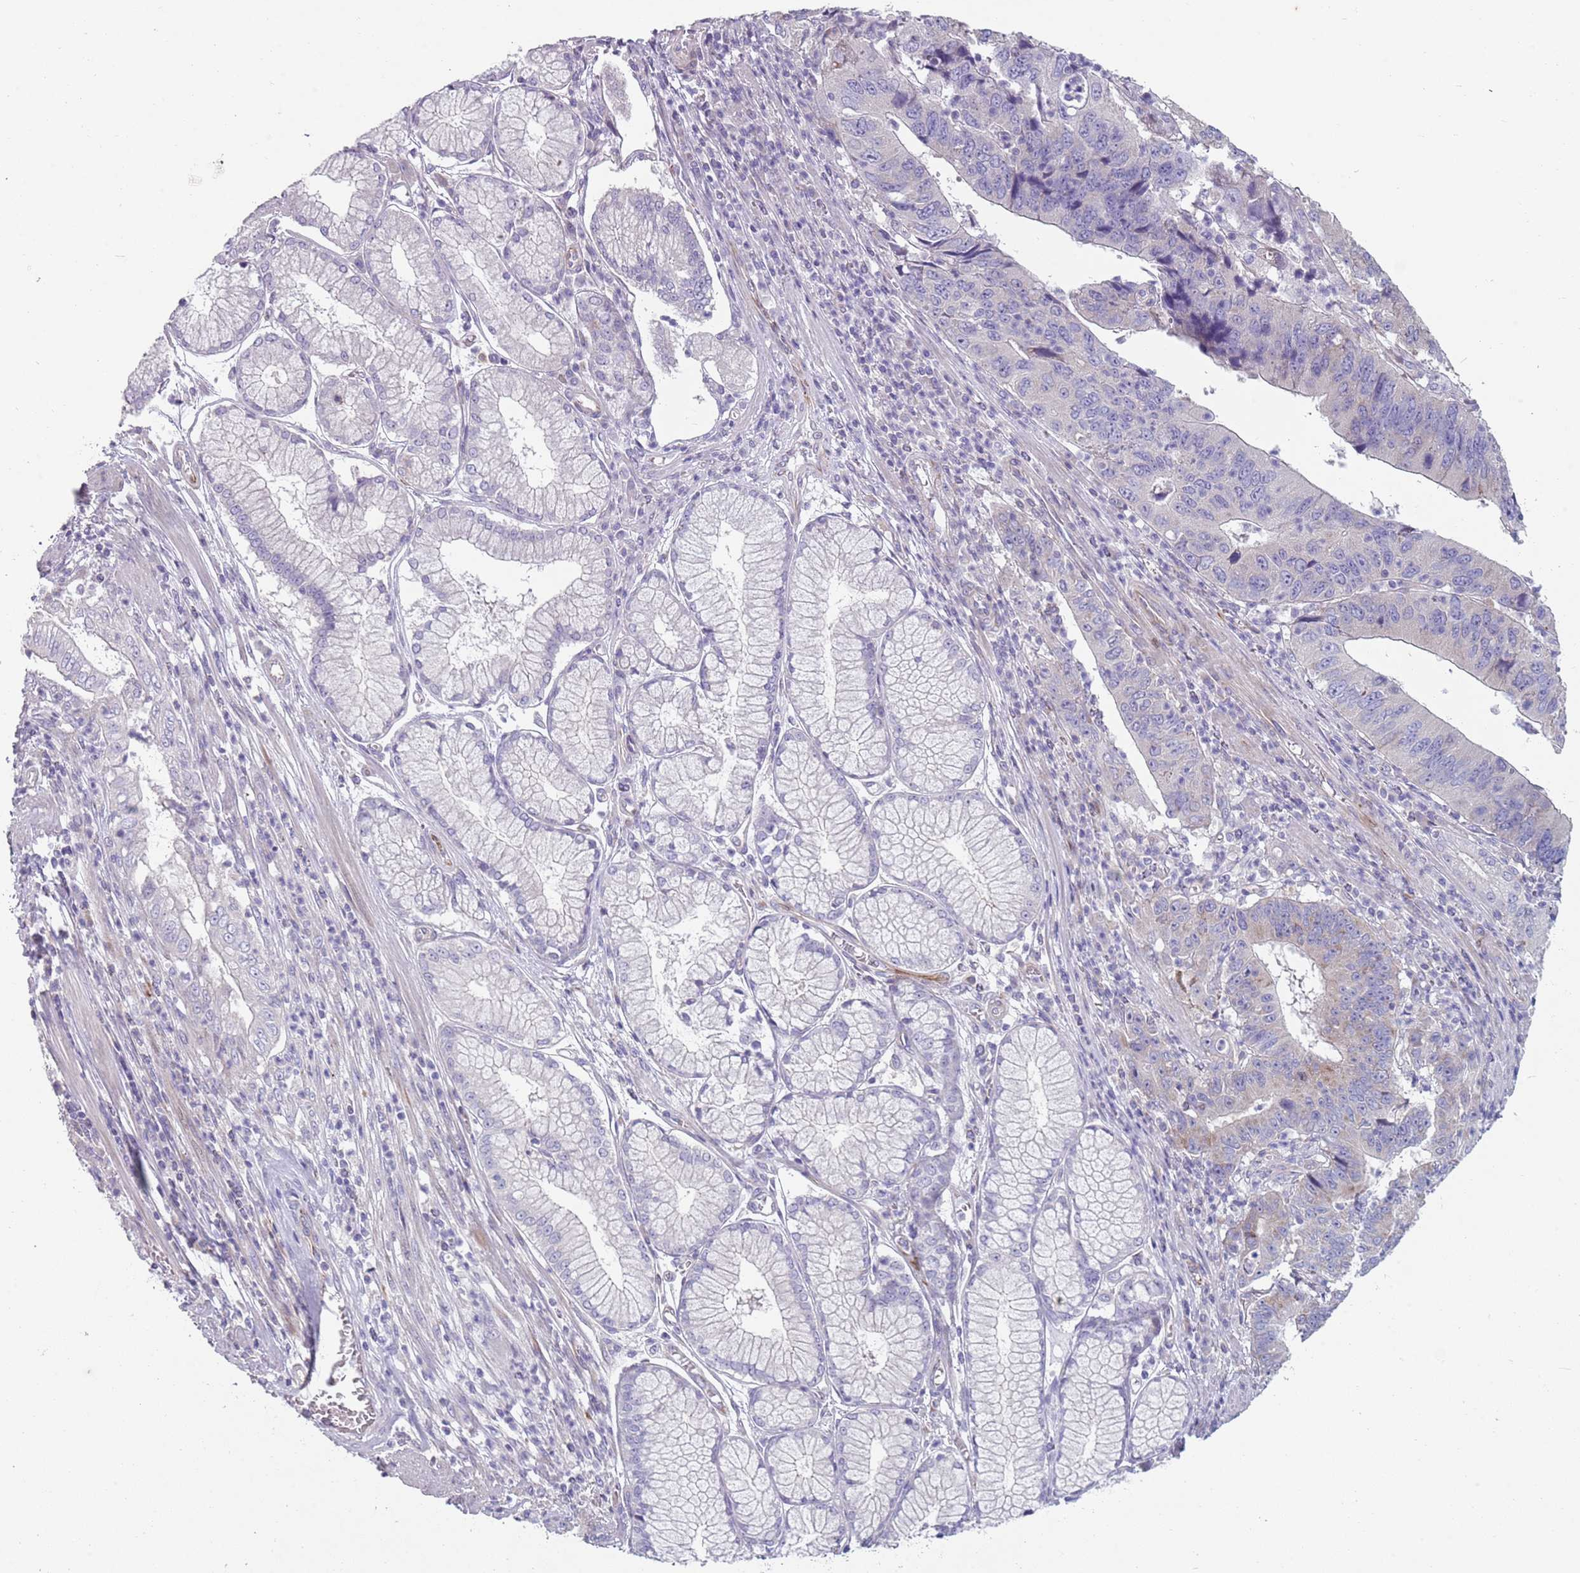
{"staining": {"intensity": "negative", "quantity": "none", "location": "none"}, "tissue": "stomach cancer", "cell_type": "Tumor cells", "image_type": "cancer", "snomed": [{"axis": "morphology", "description": "Adenocarcinoma, NOS"}, {"axis": "topography", "description": "Stomach"}], "caption": "A histopathology image of human stomach cancer (adenocarcinoma) is negative for staining in tumor cells.", "gene": "ZNF583", "patient": {"sex": "male", "age": 59}}